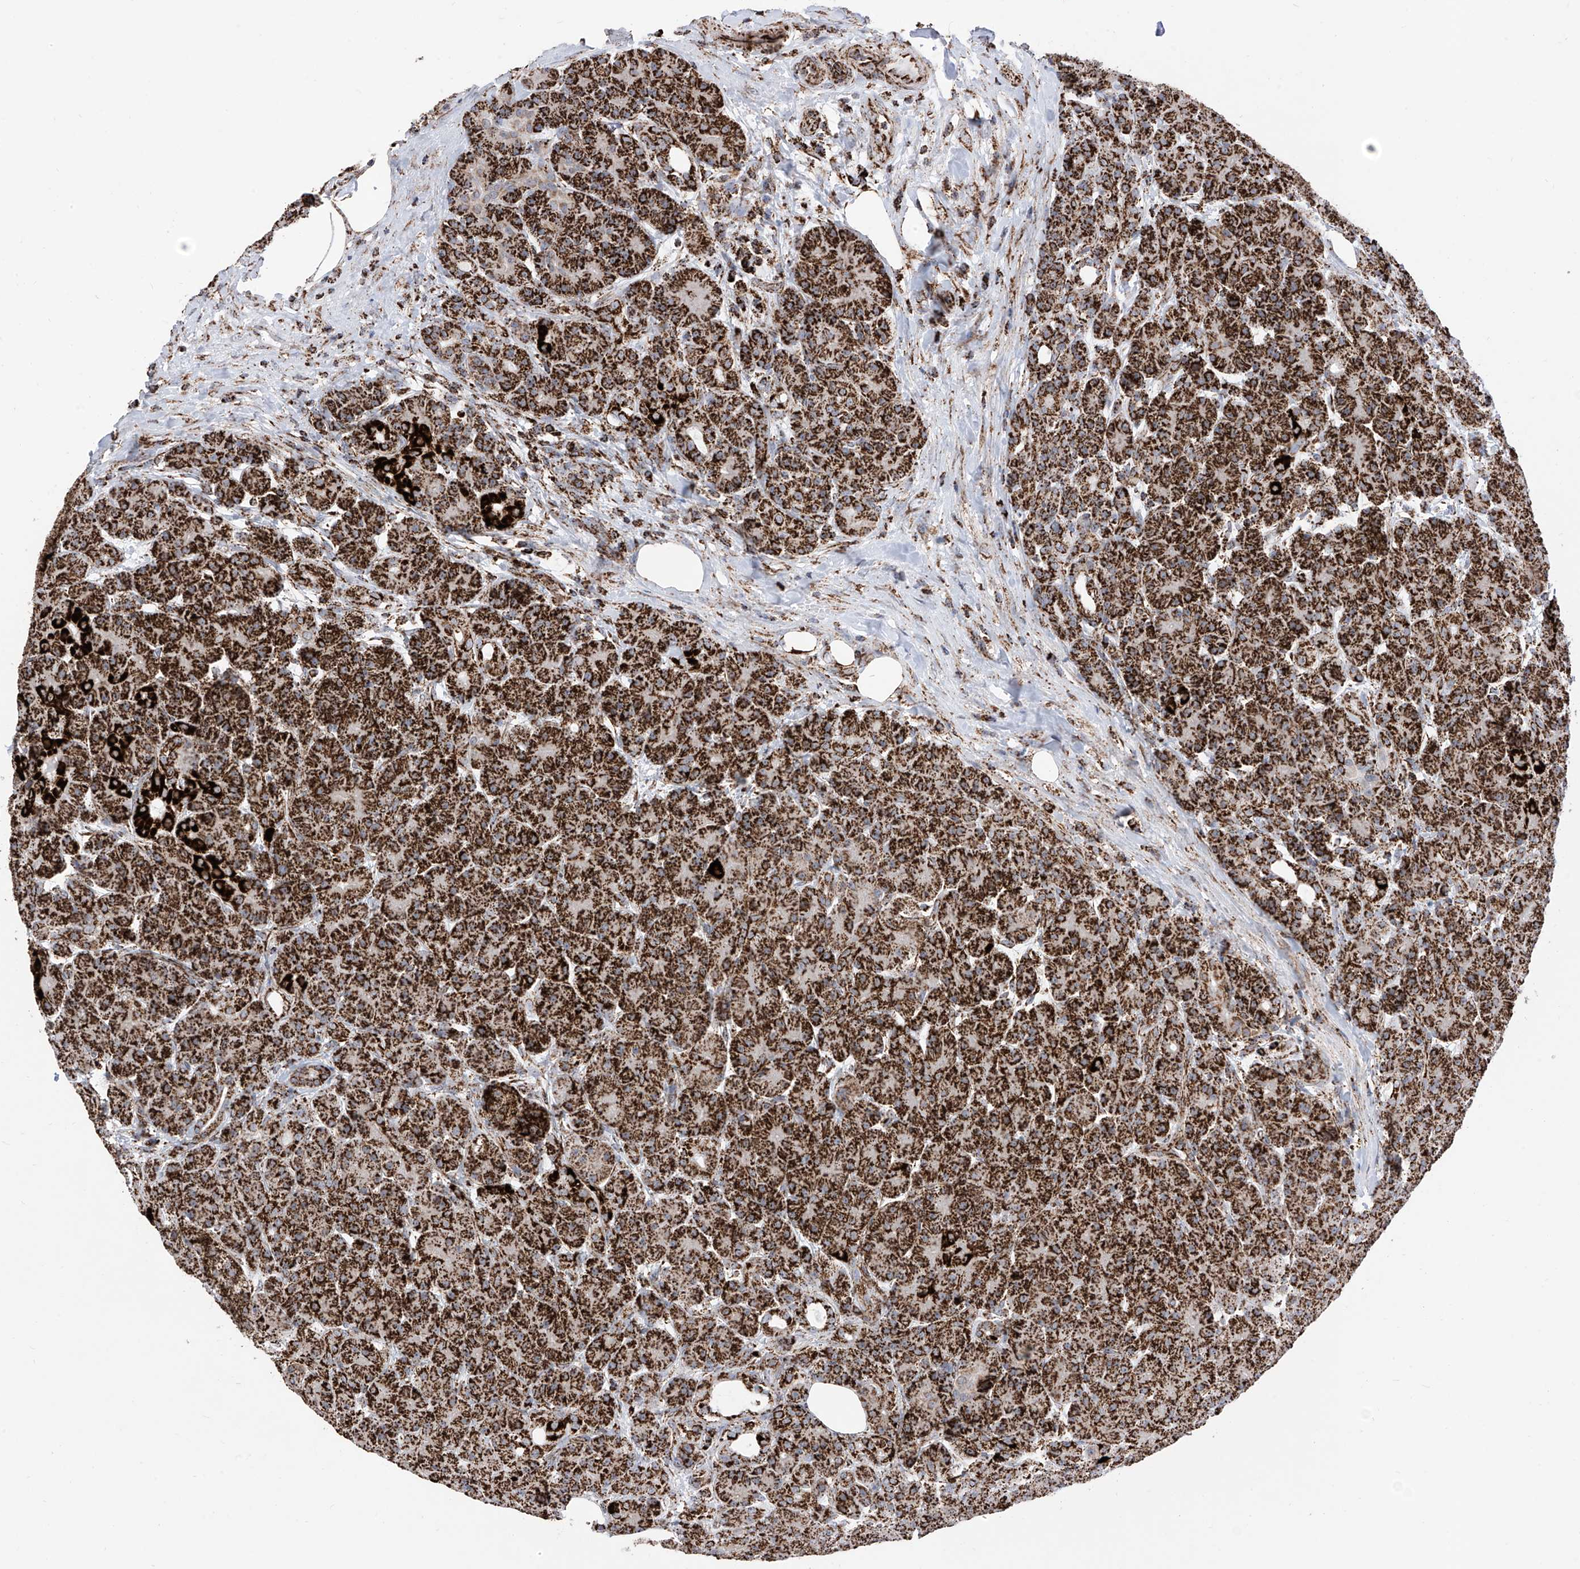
{"staining": {"intensity": "strong", "quantity": ">75%", "location": "cytoplasmic/membranous"}, "tissue": "pancreas", "cell_type": "Exocrine glandular cells", "image_type": "normal", "snomed": [{"axis": "morphology", "description": "Normal tissue, NOS"}, {"axis": "topography", "description": "Pancreas"}], "caption": "Pancreas stained for a protein (brown) exhibits strong cytoplasmic/membranous positive expression in approximately >75% of exocrine glandular cells.", "gene": "COX5B", "patient": {"sex": "male", "age": 63}}